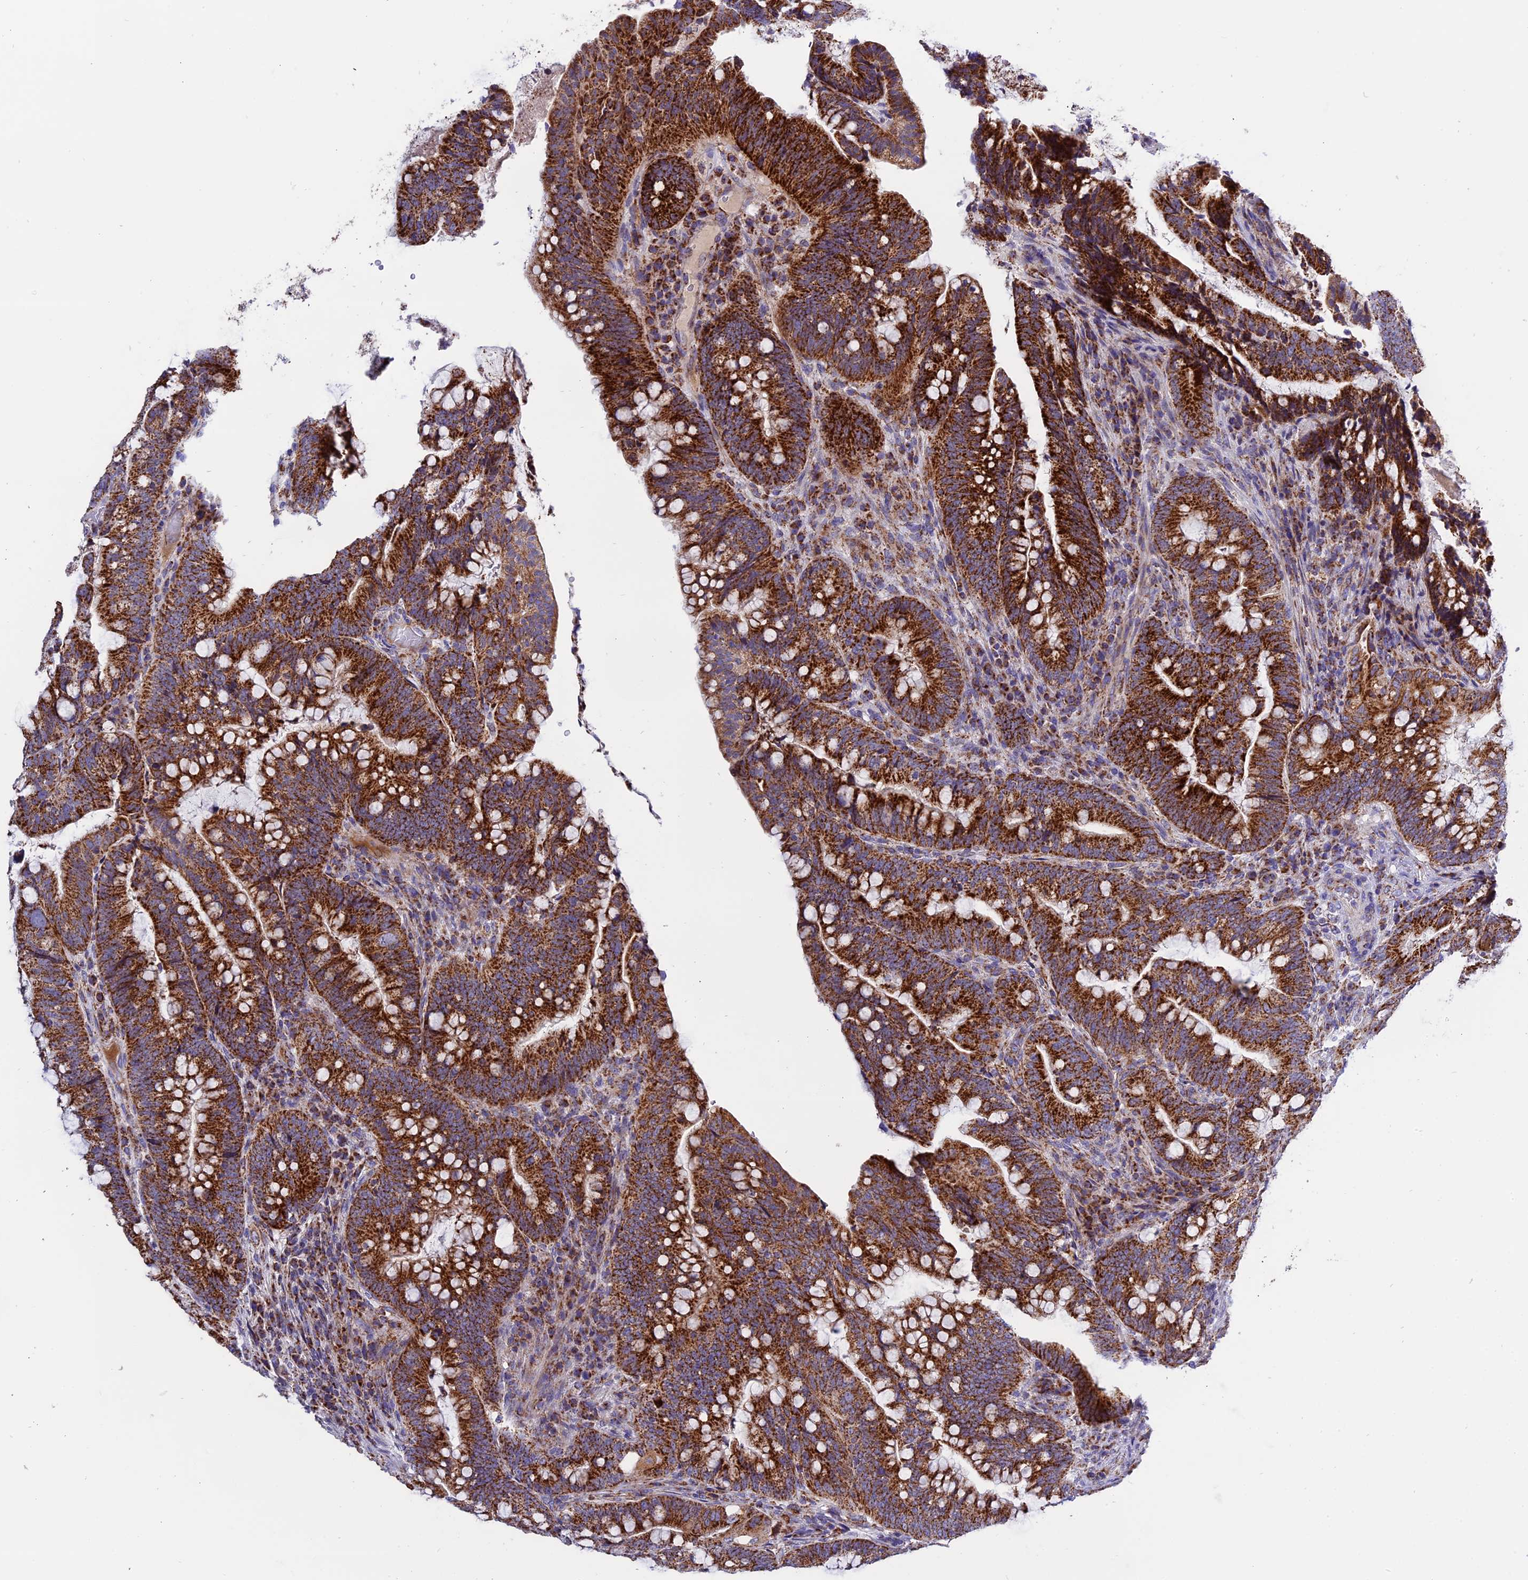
{"staining": {"intensity": "strong", "quantity": ">75%", "location": "cytoplasmic/membranous"}, "tissue": "colorectal cancer", "cell_type": "Tumor cells", "image_type": "cancer", "snomed": [{"axis": "morphology", "description": "Adenocarcinoma, NOS"}, {"axis": "topography", "description": "Colon"}], "caption": "A high-resolution histopathology image shows IHC staining of colorectal cancer (adenocarcinoma), which demonstrates strong cytoplasmic/membranous positivity in approximately >75% of tumor cells.", "gene": "MRPS34", "patient": {"sex": "female", "age": 66}}